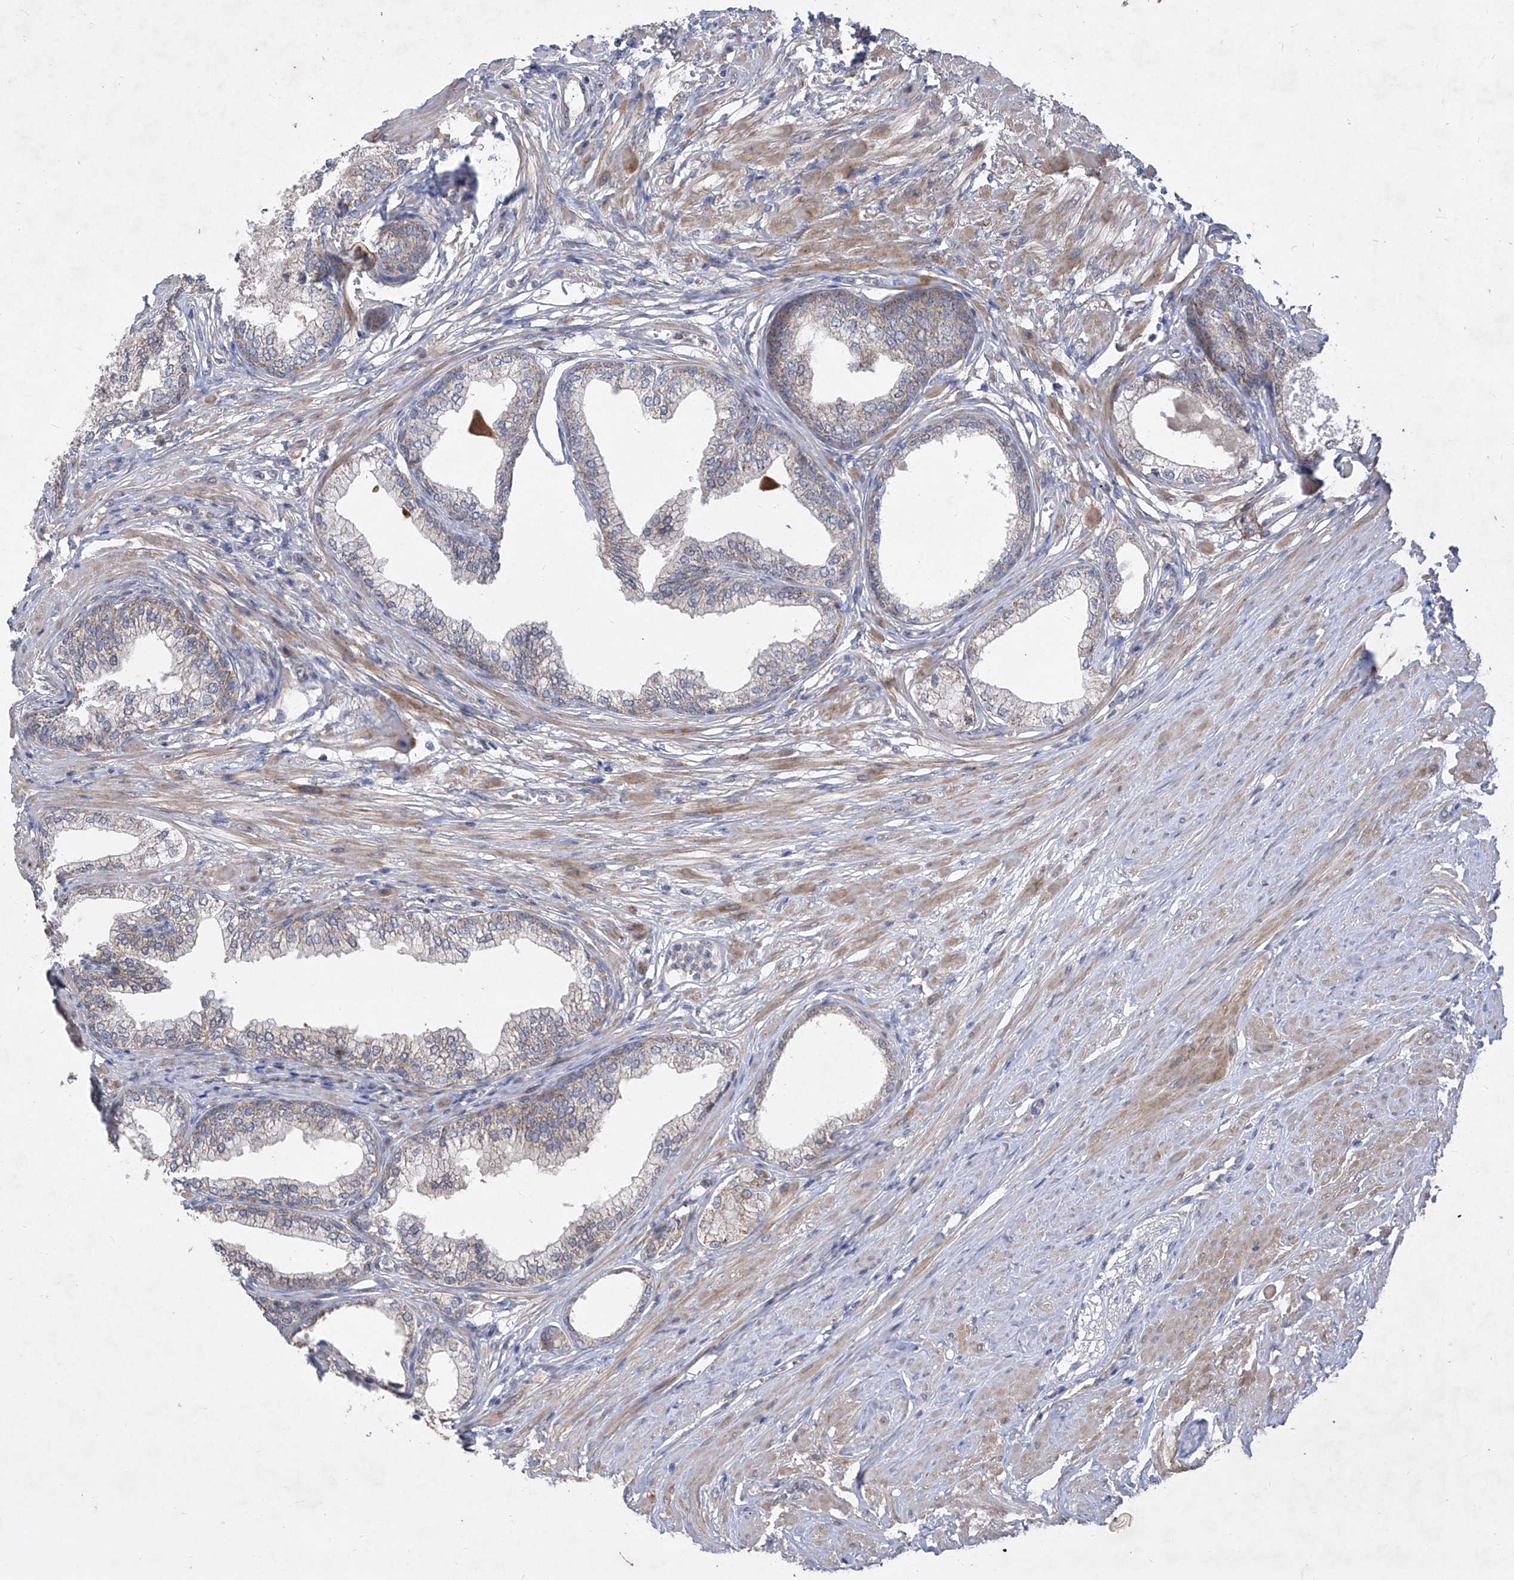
{"staining": {"intensity": "moderate", "quantity": "25%-75%", "location": "cytoplasmic/membranous"}, "tissue": "prostate", "cell_type": "Glandular cells", "image_type": "normal", "snomed": [{"axis": "morphology", "description": "Normal tissue, NOS"}, {"axis": "morphology", "description": "Urothelial carcinoma, Low grade"}, {"axis": "topography", "description": "Urinary bladder"}, {"axis": "topography", "description": "Prostate"}], "caption": "IHC of benign human prostate displays medium levels of moderate cytoplasmic/membranous positivity in approximately 25%-75% of glandular cells.", "gene": "COQ3", "patient": {"sex": "male", "age": 60}}